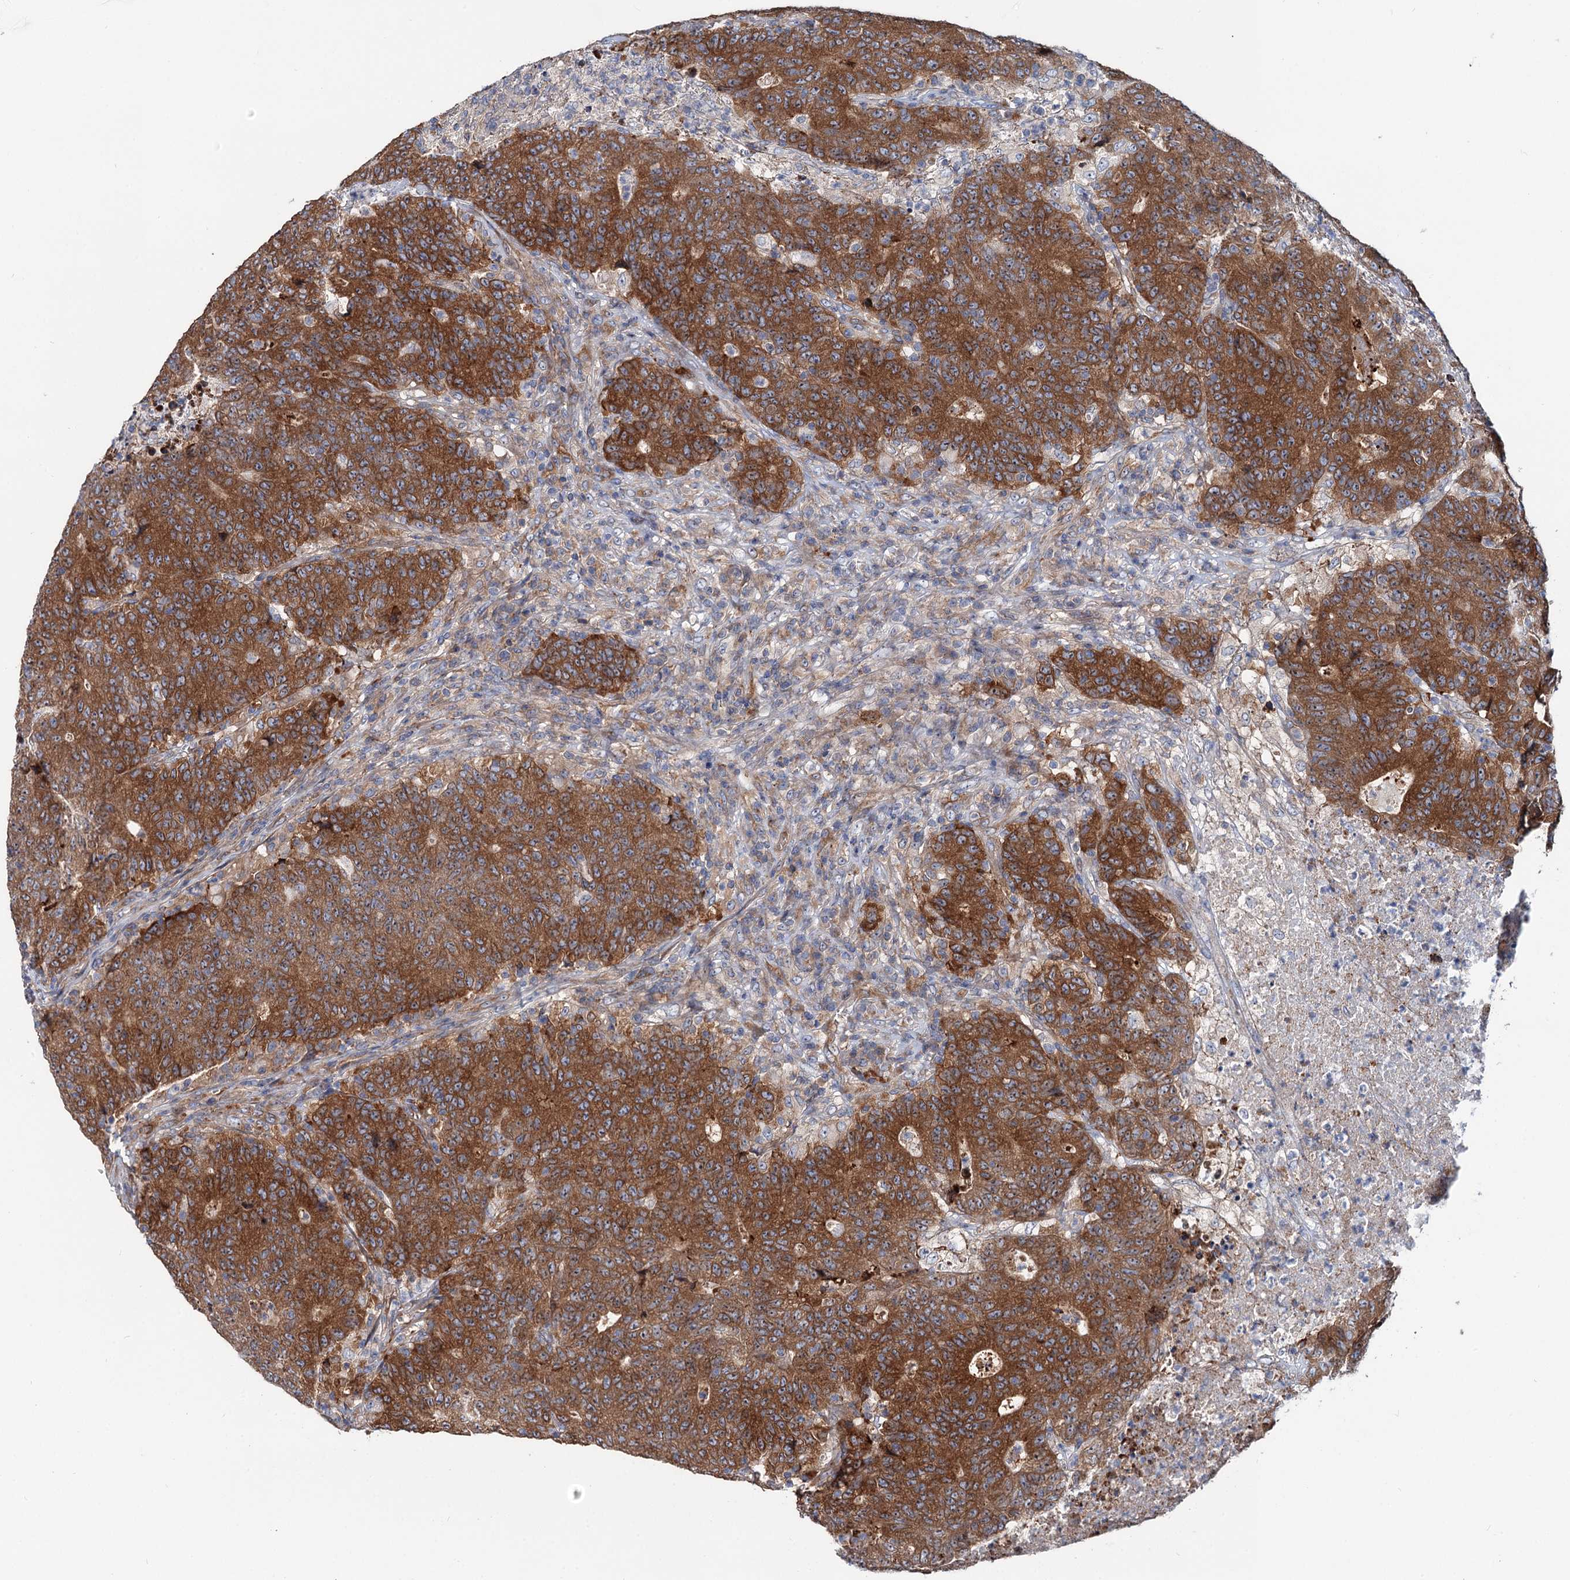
{"staining": {"intensity": "strong", "quantity": ">75%", "location": "cytoplasmic/membranous"}, "tissue": "colorectal cancer", "cell_type": "Tumor cells", "image_type": "cancer", "snomed": [{"axis": "morphology", "description": "Adenocarcinoma, NOS"}, {"axis": "topography", "description": "Colon"}], "caption": "Colorectal adenocarcinoma tissue shows strong cytoplasmic/membranous expression in about >75% of tumor cells (Brightfield microscopy of DAB IHC at high magnification).", "gene": "PTDSS2", "patient": {"sex": "female", "age": 75}}